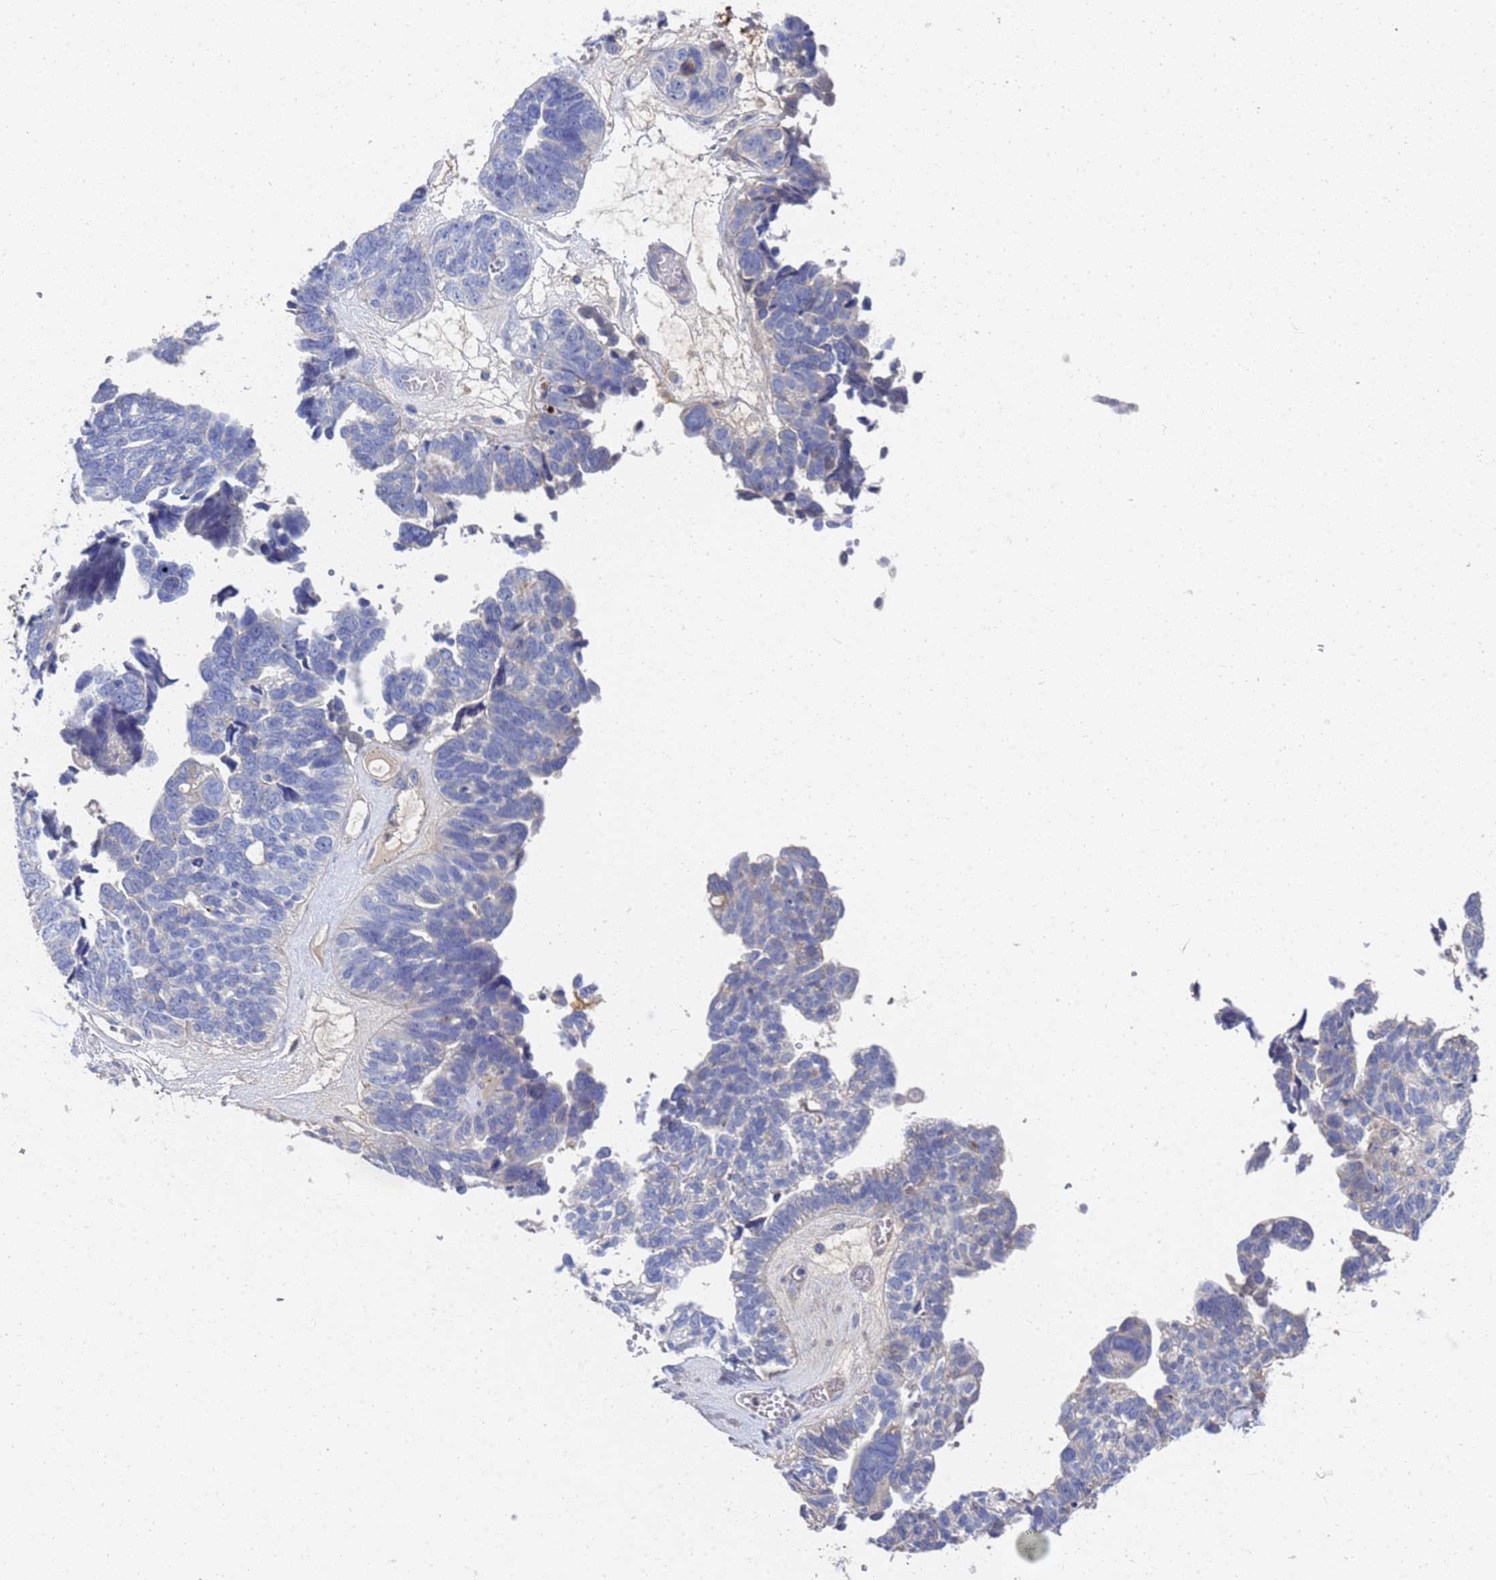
{"staining": {"intensity": "negative", "quantity": "none", "location": "none"}, "tissue": "ovarian cancer", "cell_type": "Tumor cells", "image_type": "cancer", "snomed": [{"axis": "morphology", "description": "Cystadenocarcinoma, serous, NOS"}, {"axis": "topography", "description": "Ovary"}], "caption": "DAB (3,3'-diaminobenzidine) immunohistochemical staining of ovarian serous cystadenocarcinoma exhibits no significant expression in tumor cells.", "gene": "LBX2", "patient": {"sex": "female", "age": 79}}